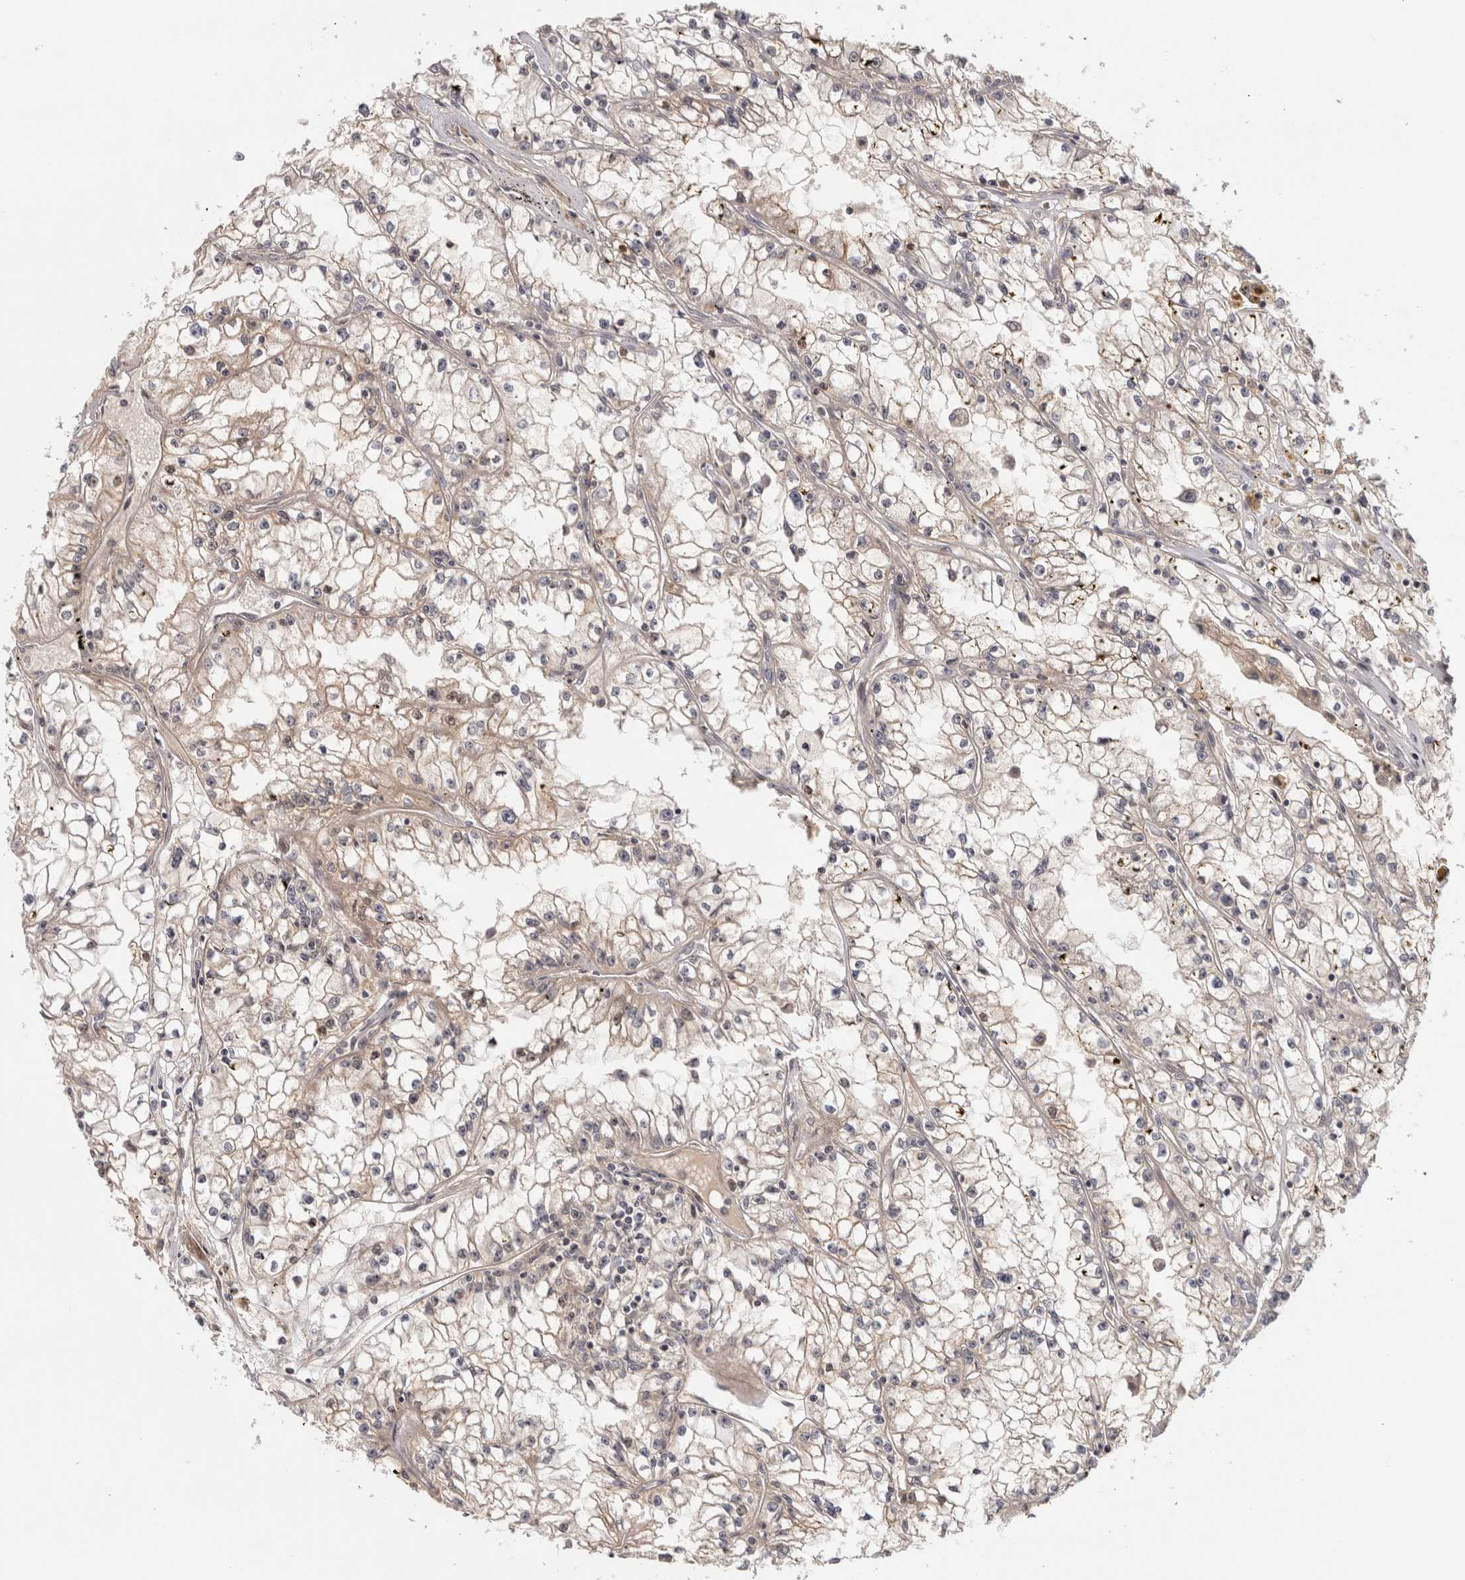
{"staining": {"intensity": "weak", "quantity": "<25%", "location": "cytoplasmic/membranous"}, "tissue": "renal cancer", "cell_type": "Tumor cells", "image_type": "cancer", "snomed": [{"axis": "morphology", "description": "Adenocarcinoma, NOS"}, {"axis": "topography", "description": "Kidney"}], "caption": "Immunohistochemistry histopathology image of neoplastic tissue: human renal cancer (adenocarcinoma) stained with DAB exhibits no significant protein expression in tumor cells. Nuclei are stained in blue.", "gene": "ZNF318", "patient": {"sex": "male", "age": 56}}